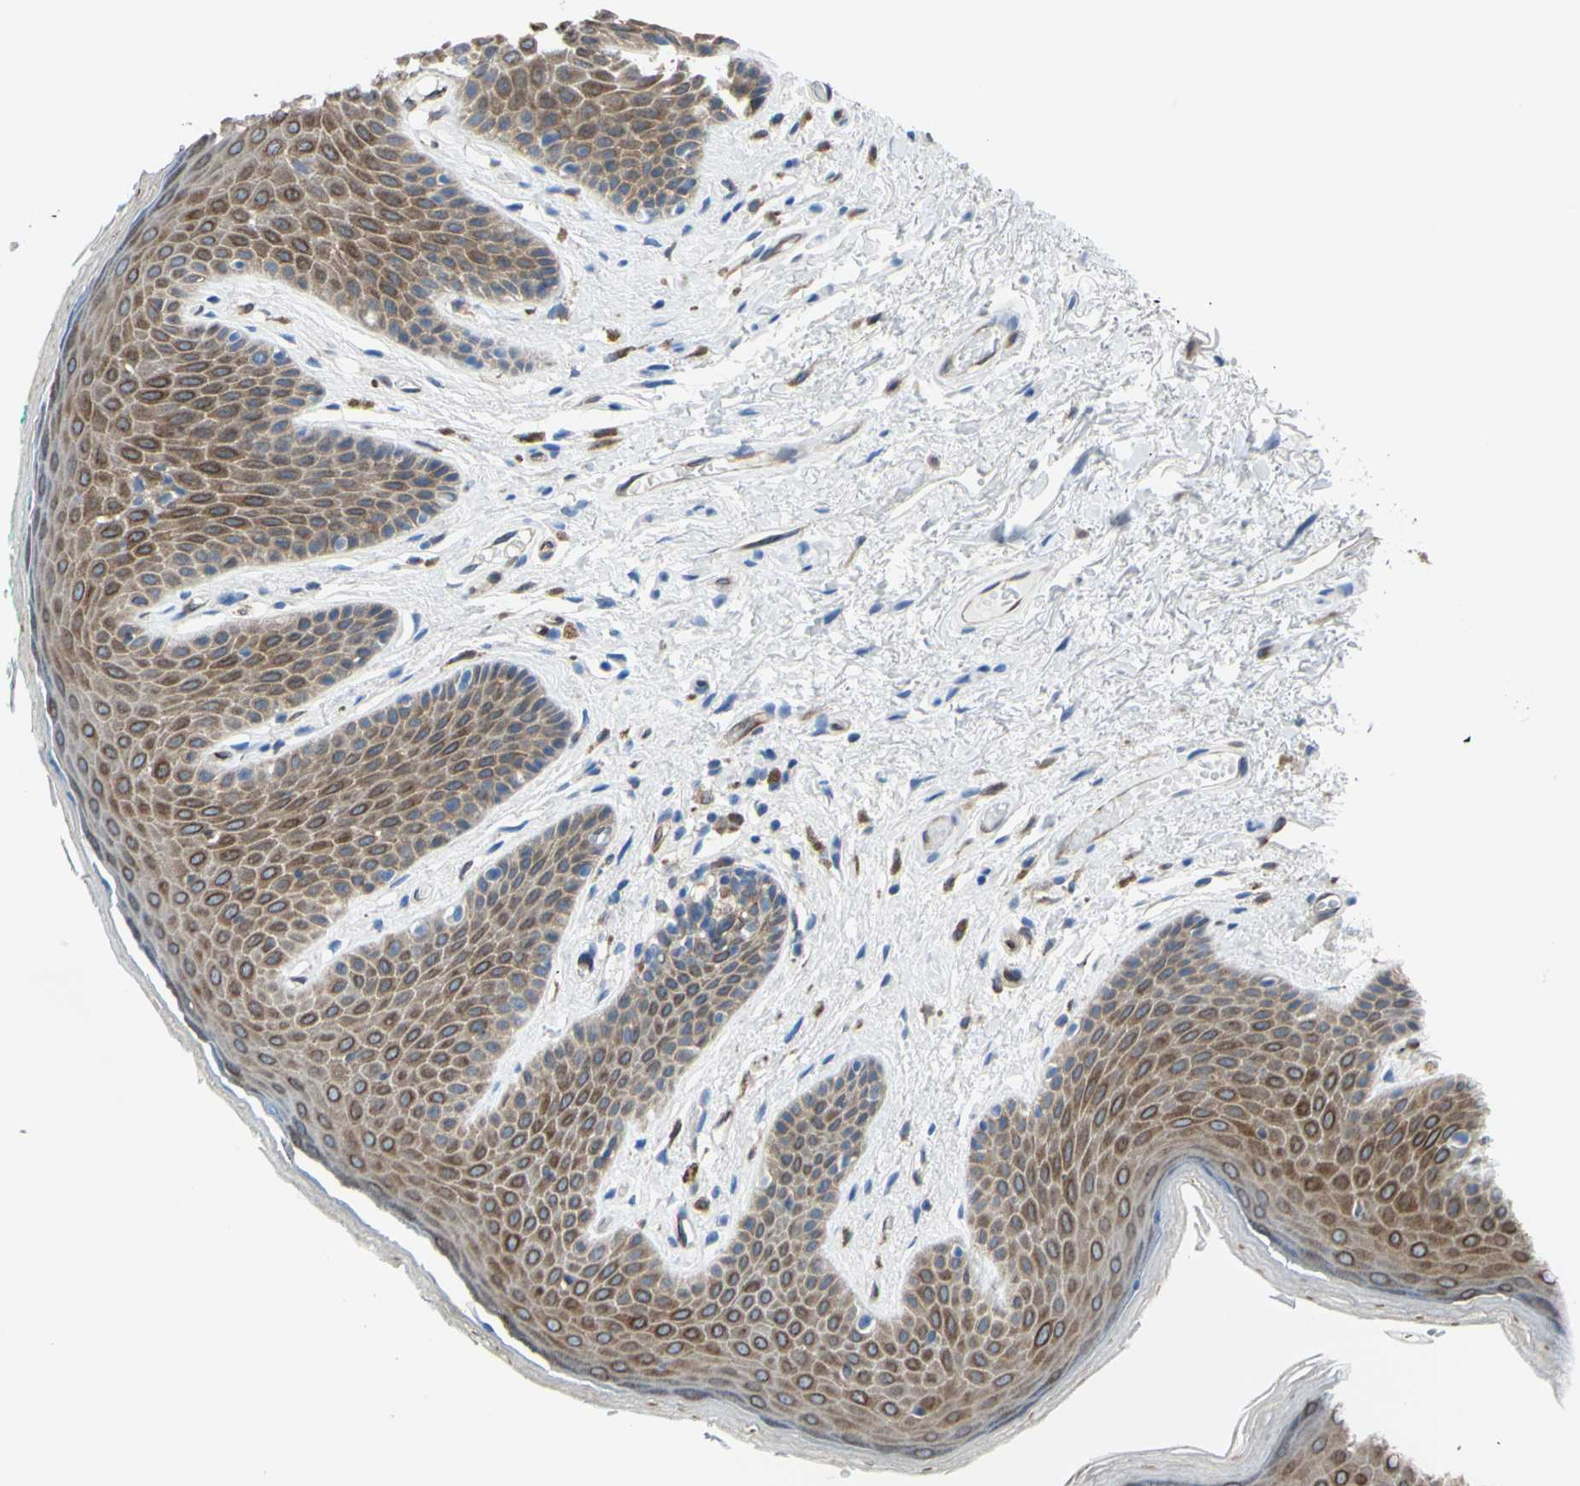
{"staining": {"intensity": "moderate", "quantity": ">75%", "location": "cytoplasmic/membranous"}, "tissue": "skin", "cell_type": "Epidermal cells", "image_type": "normal", "snomed": [{"axis": "morphology", "description": "Normal tissue, NOS"}, {"axis": "topography", "description": "Anal"}], "caption": "This image reveals IHC staining of benign skin, with medium moderate cytoplasmic/membranous positivity in approximately >75% of epidermal cells.", "gene": "MGST2", "patient": {"sex": "male", "age": 74}}